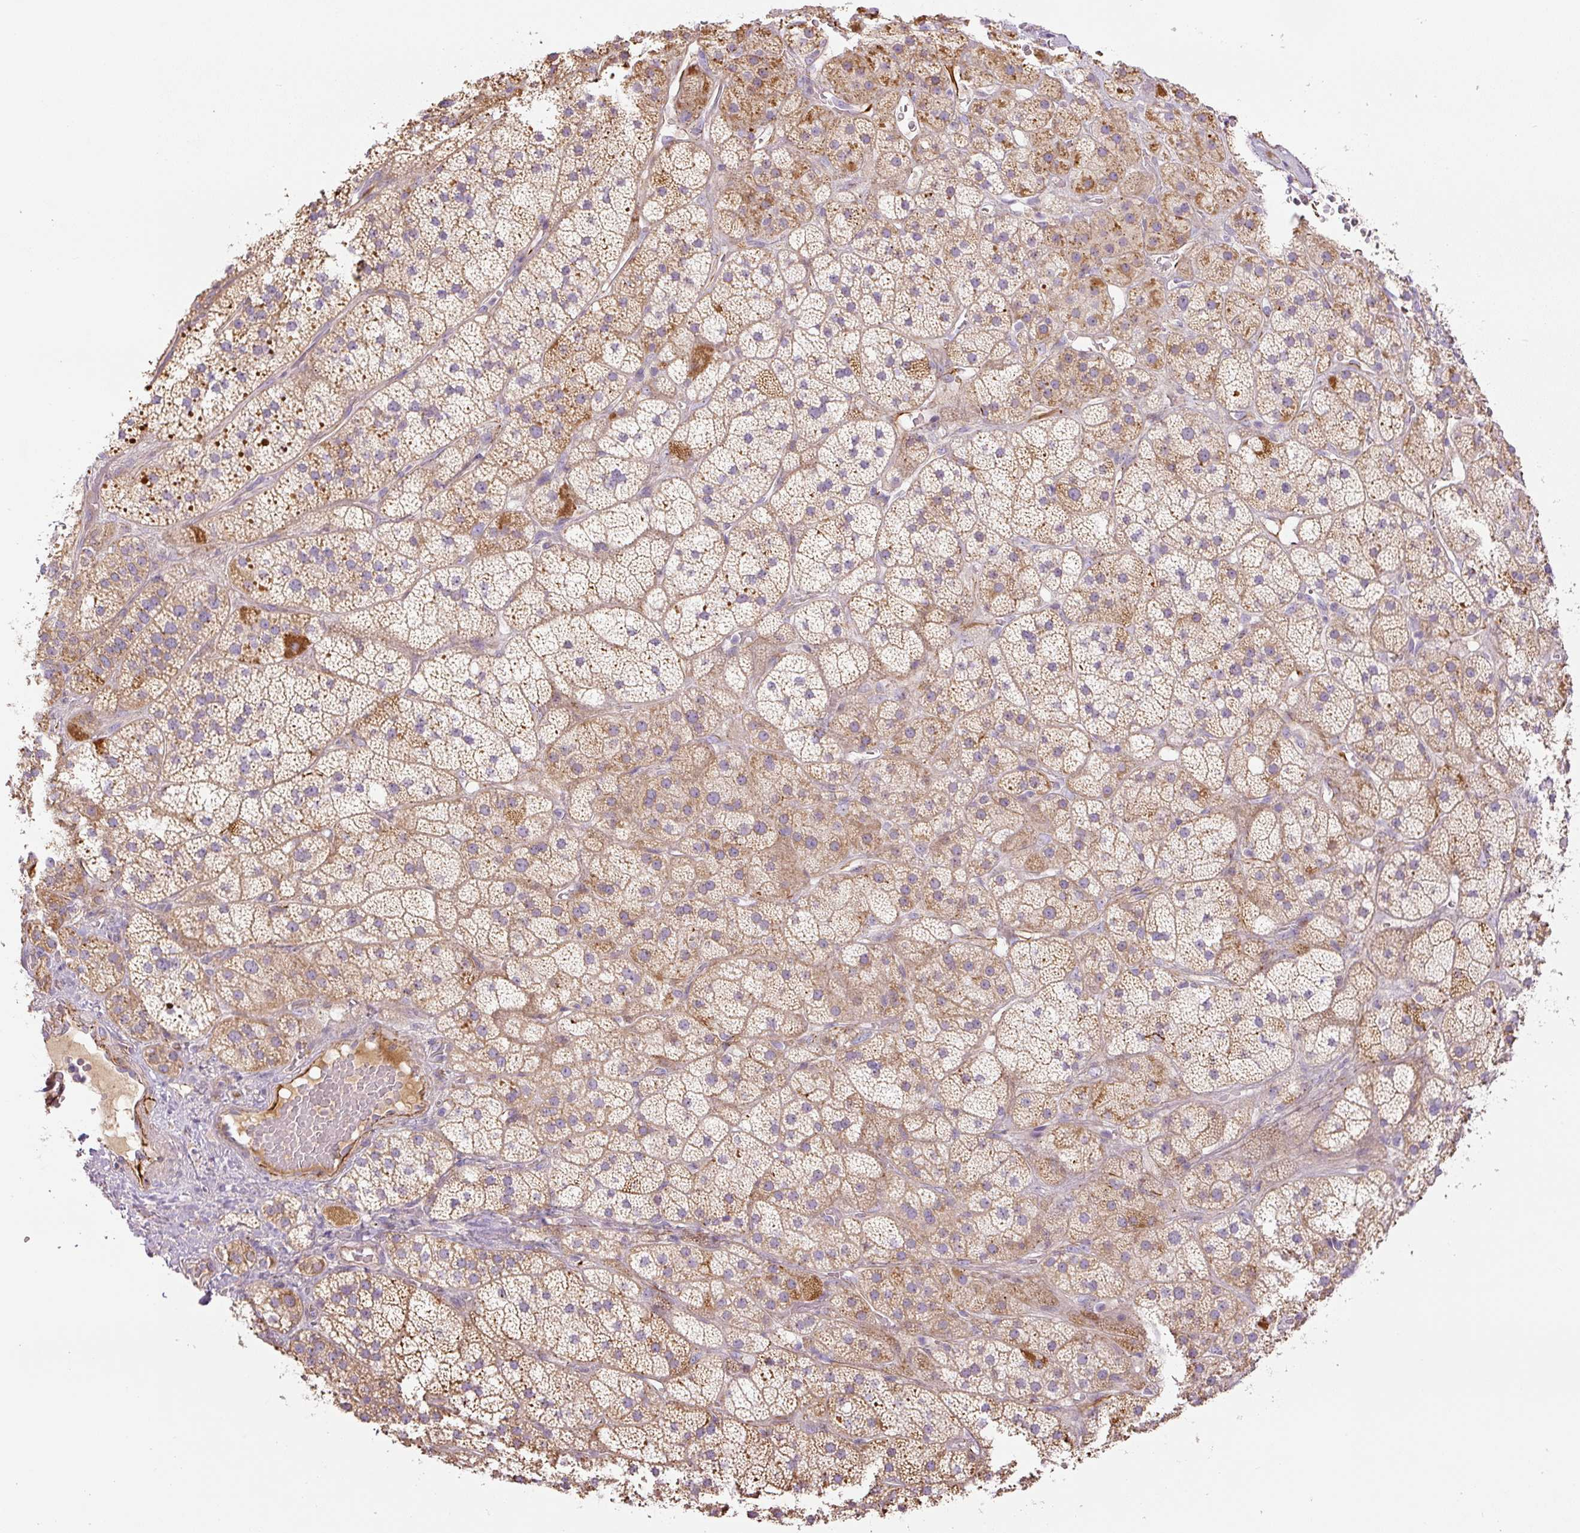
{"staining": {"intensity": "moderate", "quantity": ">75%", "location": "cytoplasmic/membranous"}, "tissue": "adrenal gland", "cell_type": "Glandular cells", "image_type": "normal", "snomed": [{"axis": "morphology", "description": "Normal tissue, NOS"}, {"axis": "topography", "description": "Adrenal gland"}], "caption": "A micrograph of human adrenal gland stained for a protein exhibits moderate cytoplasmic/membranous brown staining in glandular cells.", "gene": "CCNI2", "patient": {"sex": "male", "age": 57}}